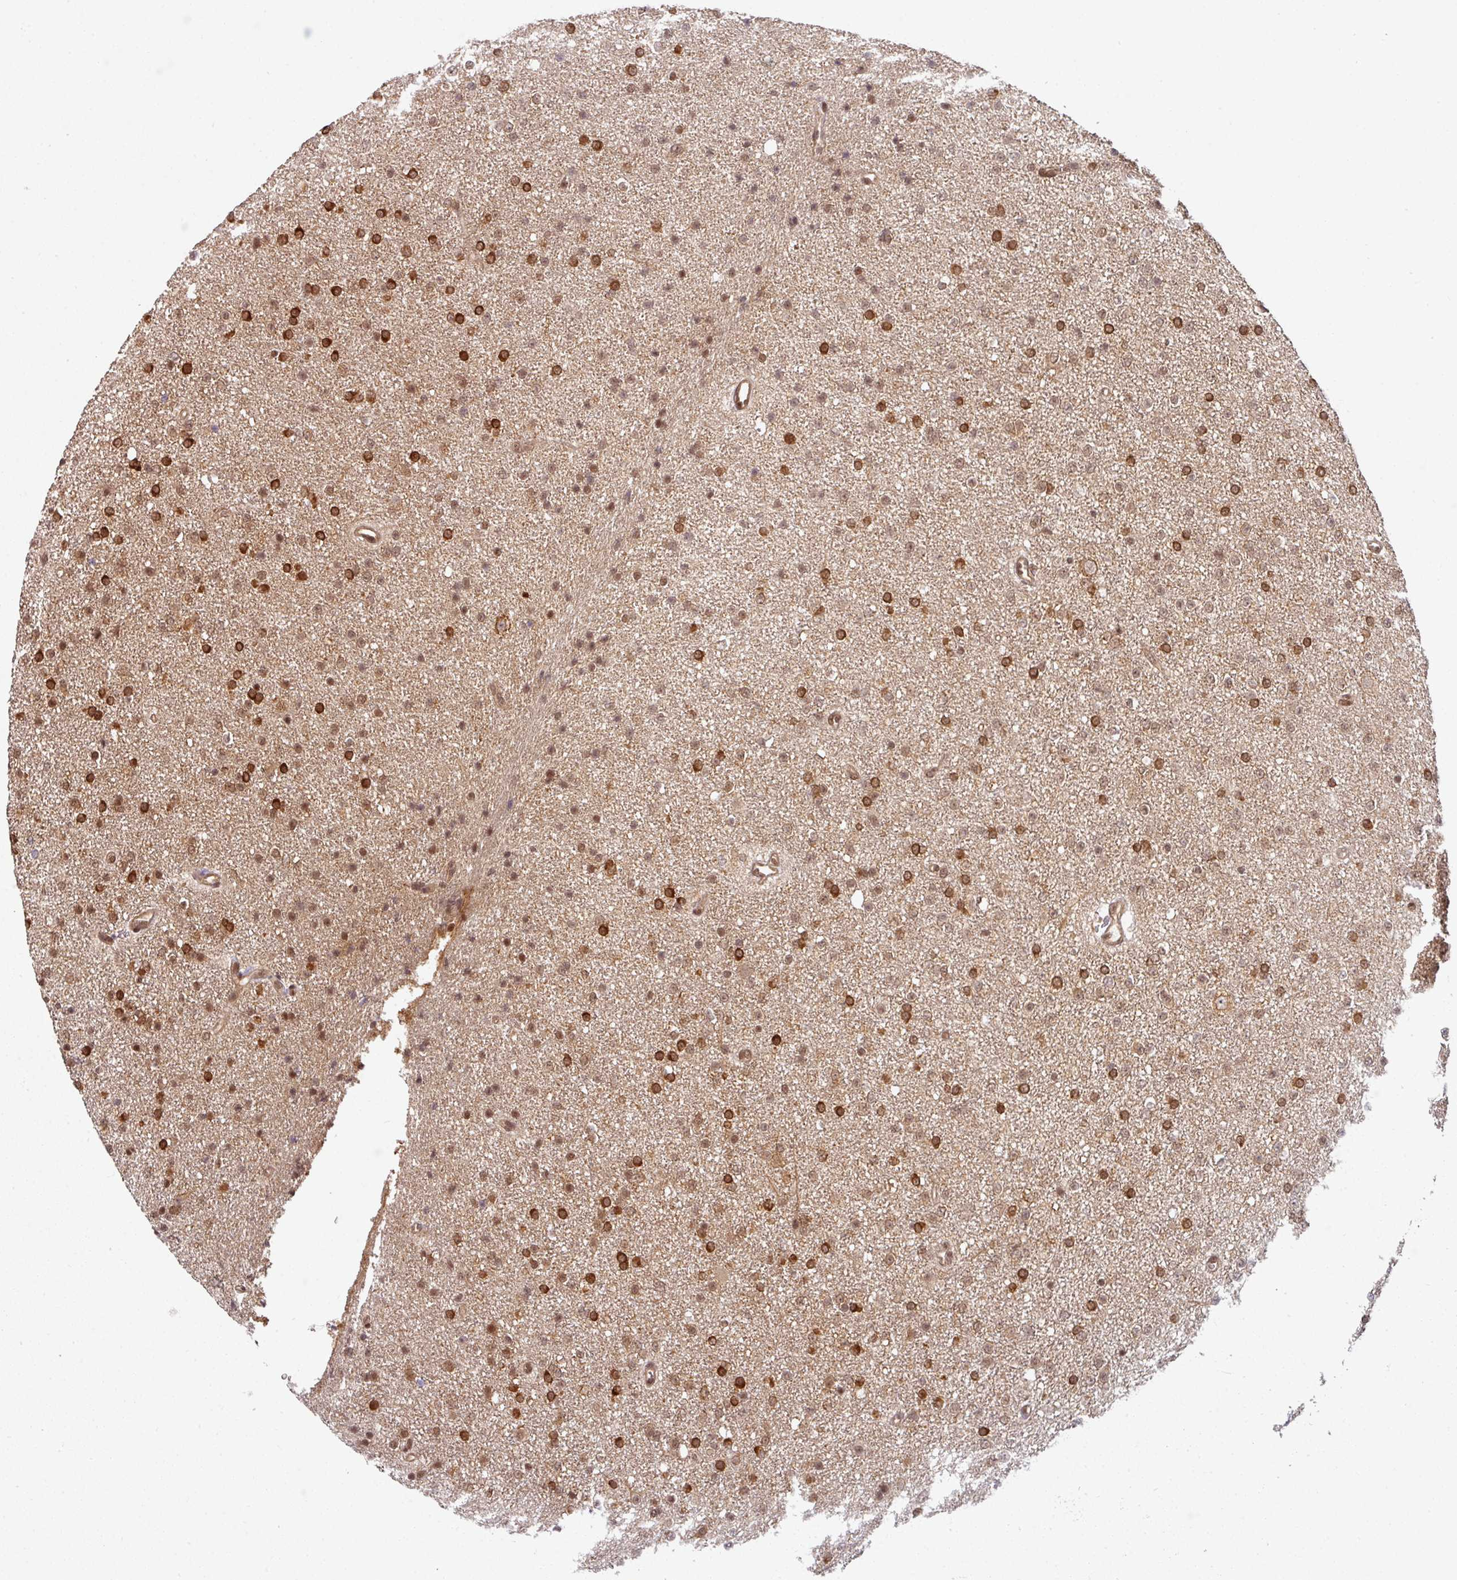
{"staining": {"intensity": "moderate", "quantity": ">75%", "location": "nuclear"}, "tissue": "glioma", "cell_type": "Tumor cells", "image_type": "cancer", "snomed": [{"axis": "morphology", "description": "Glioma, malignant, Low grade"}, {"axis": "topography", "description": "Brain"}], "caption": "Tumor cells exhibit moderate nuclear staining in approximately >75% of cells in glioma.", "gene": "SIK3", "patient": {"sex": "female", "age": 34}}